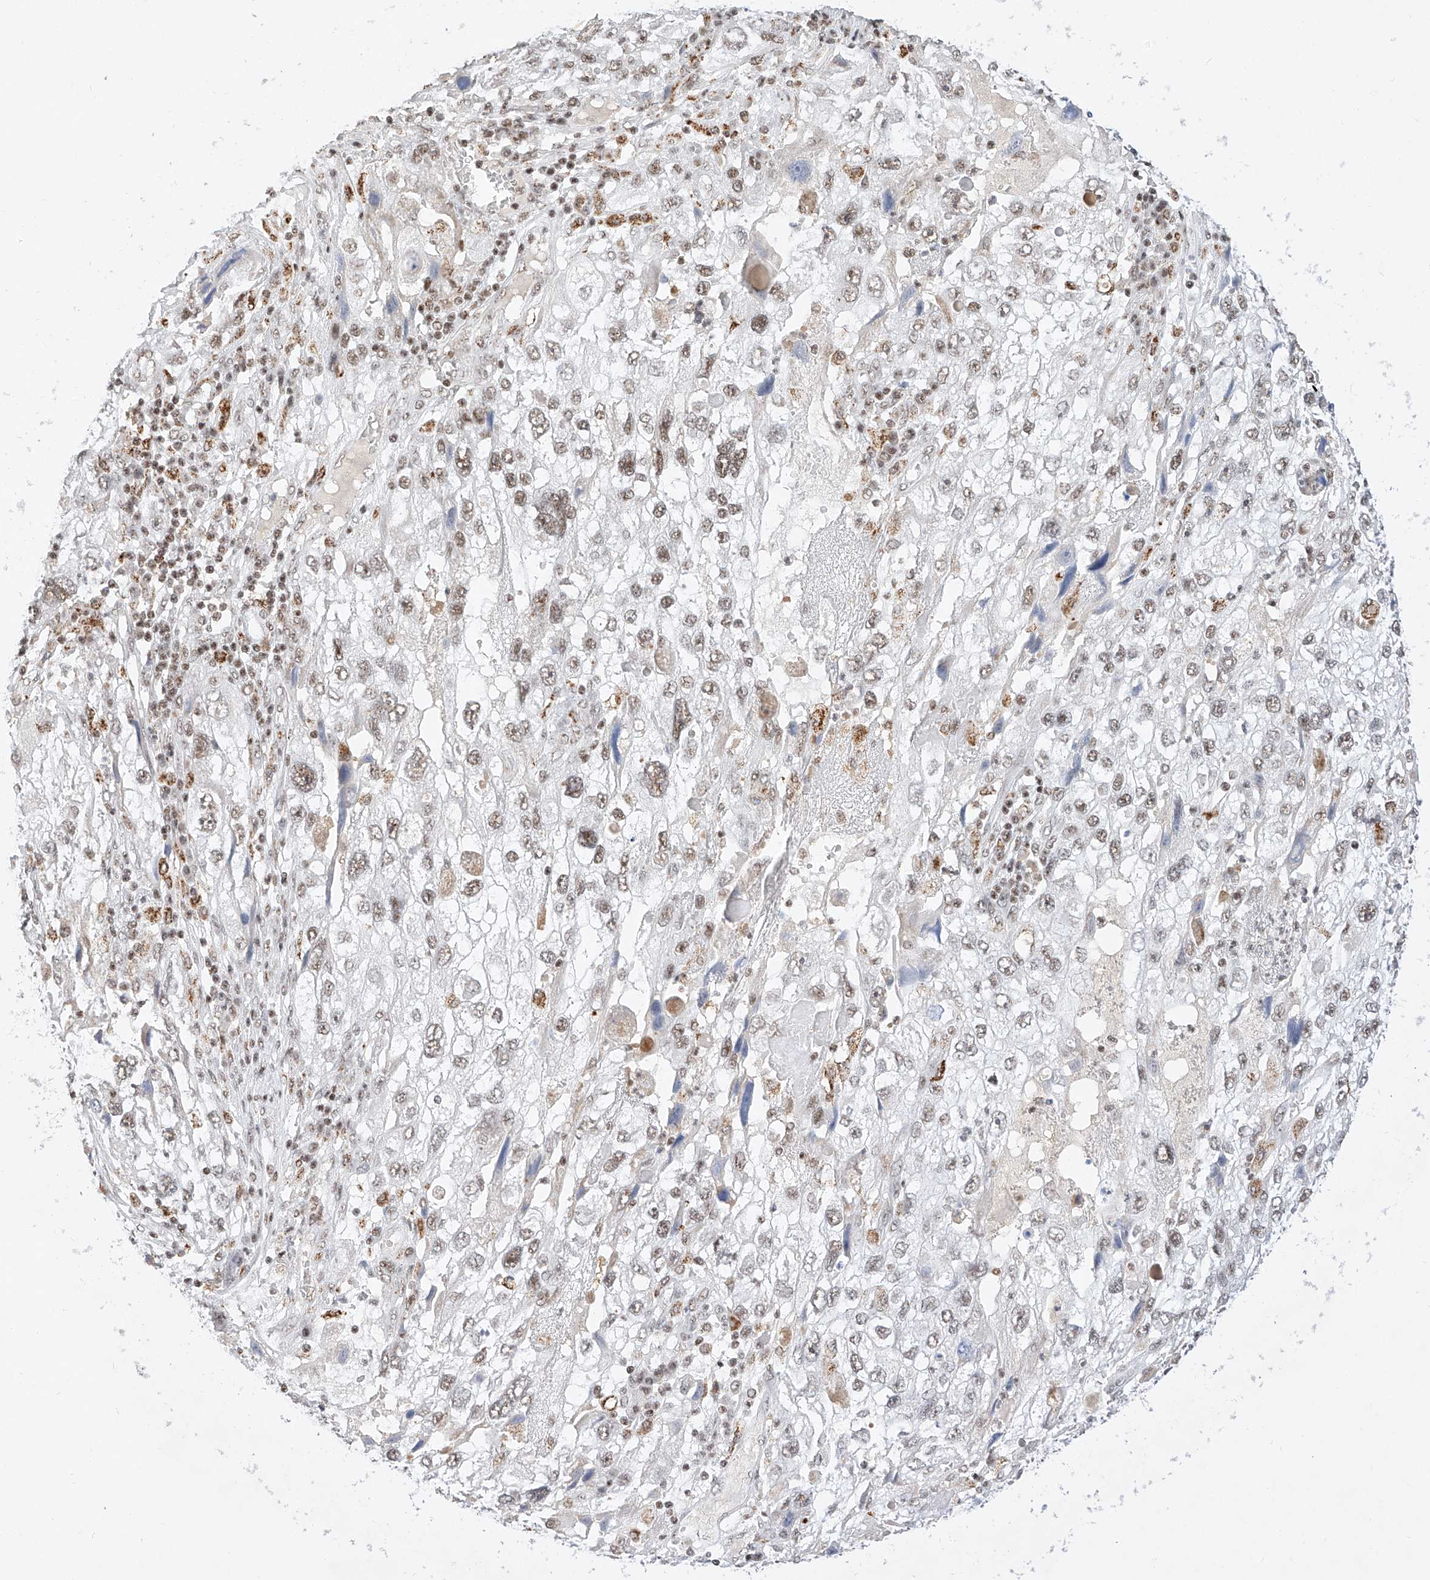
{"staining": {"intensity": "moderate", "quantity": "25%-75%", "location": "nuclear"}, "tissue": "endometrial cancer", "cell_type": "Tumor cells", "image_type": "cancer", "snomed": [{"axis": "morphology", "description": "Adenocarcinoma, NOS"}, {"axis": "topography", "description": "Endometrium"}], "caption": "Immunohistochemical staining of human endometrial cancer displays medium levels of moderate nuclear expression in about 25%-75% of tumor cells.", "gene": "NRF1", "patient": {"sex": "female", "age": 49}}